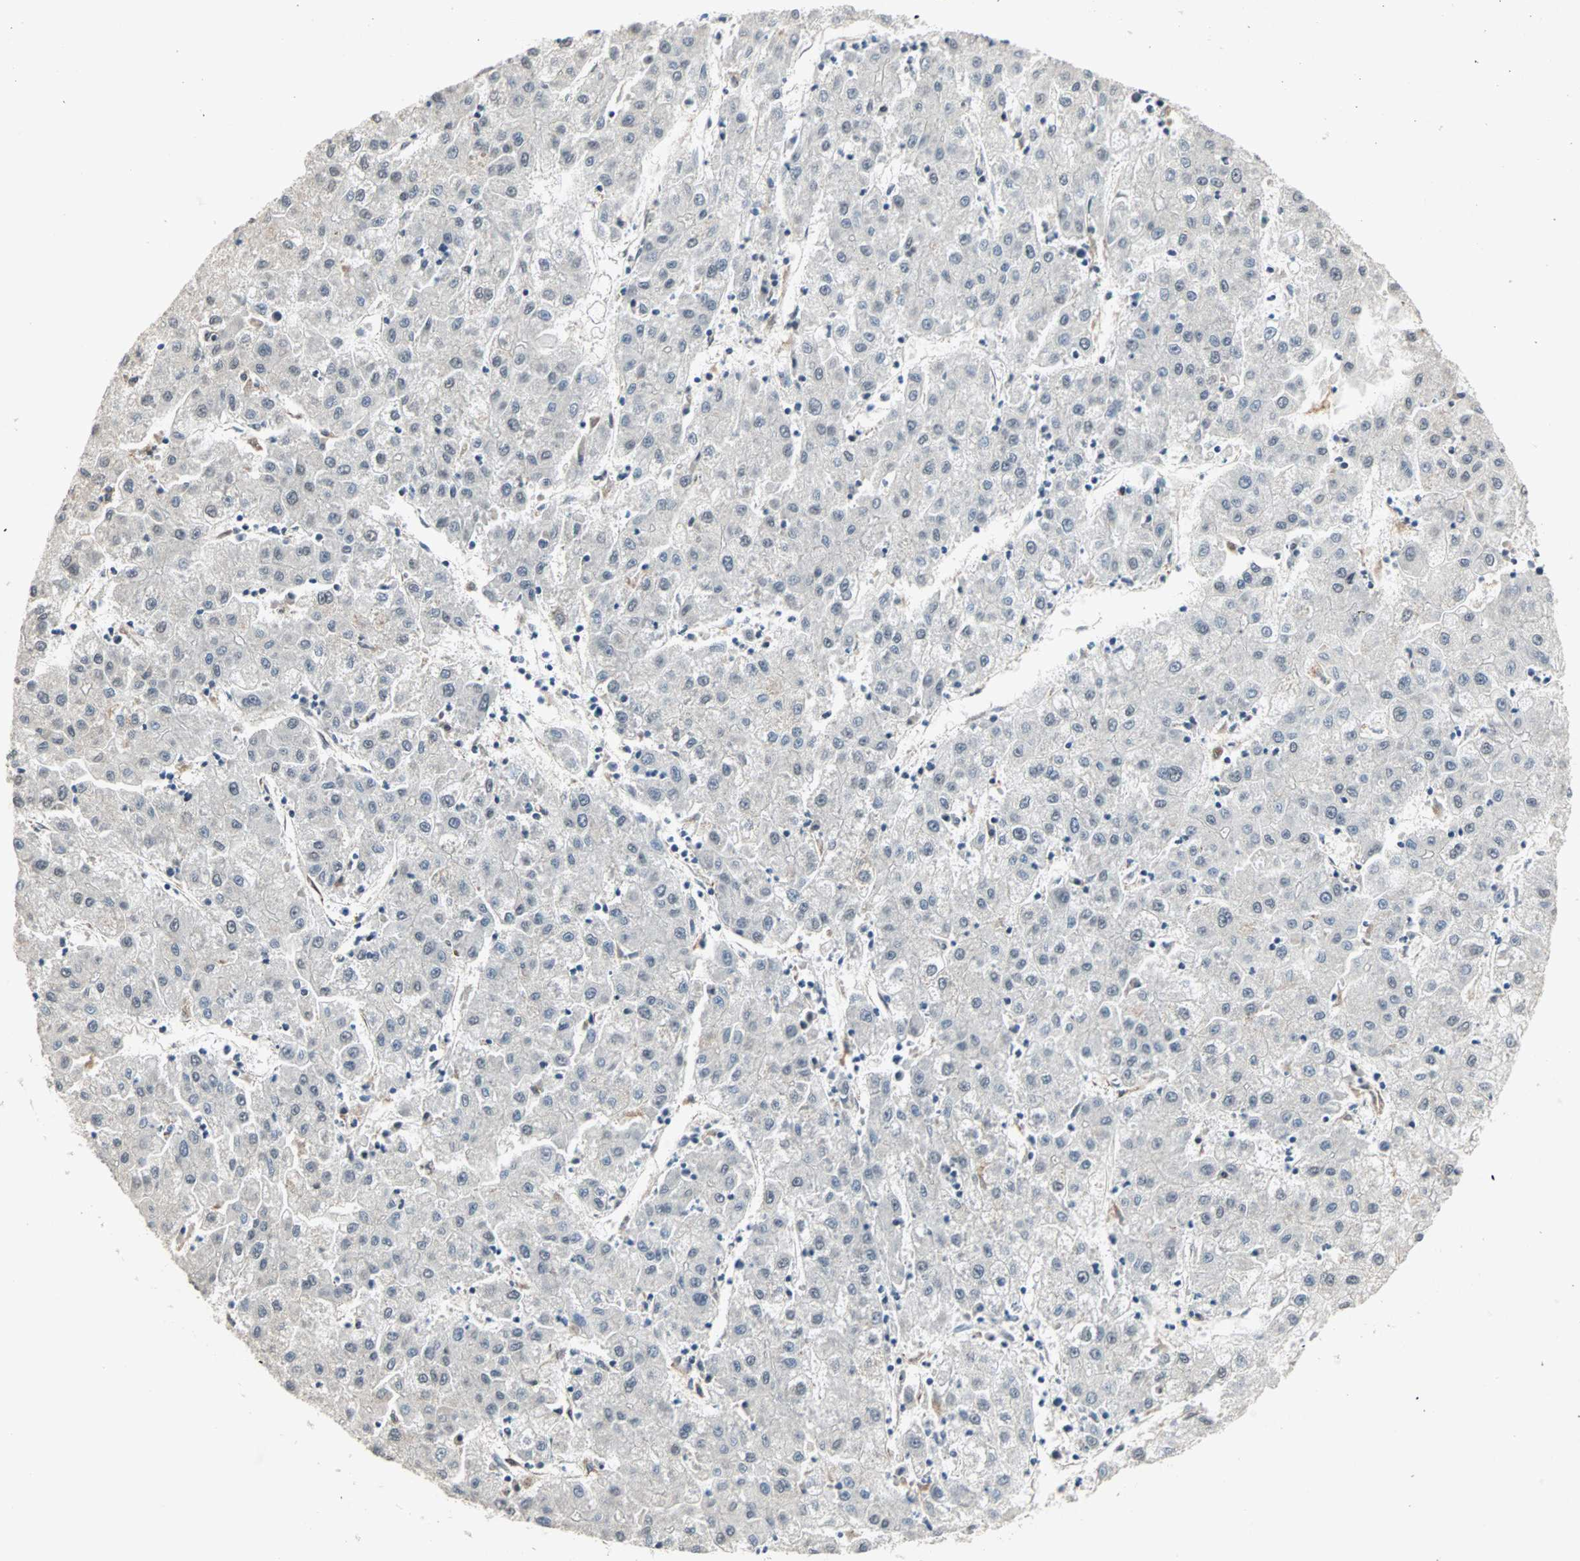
{"staining": {"intensity": "negative", "quantity": "none", "location": "none"}, "tissue": "liver cancer", "cell_type": "Tumor cells", "image_type": "cancer", "snomed": [{"axis": "morphology", "description": "Carcinoma, Hepatocellular, NOS"}, {"axis": "topography", "description": "Liver"}], "caption": "Tumor cells show no significant protein staining in hepatocellular carcinoma (liver). Brightfield microscopy of immunohistochemistry stained with DAB (brown) and hematoxylin (blue), captured at high magnification.", "gene": "TRPV4", "patient": {"sex": "male", "age": 72}}